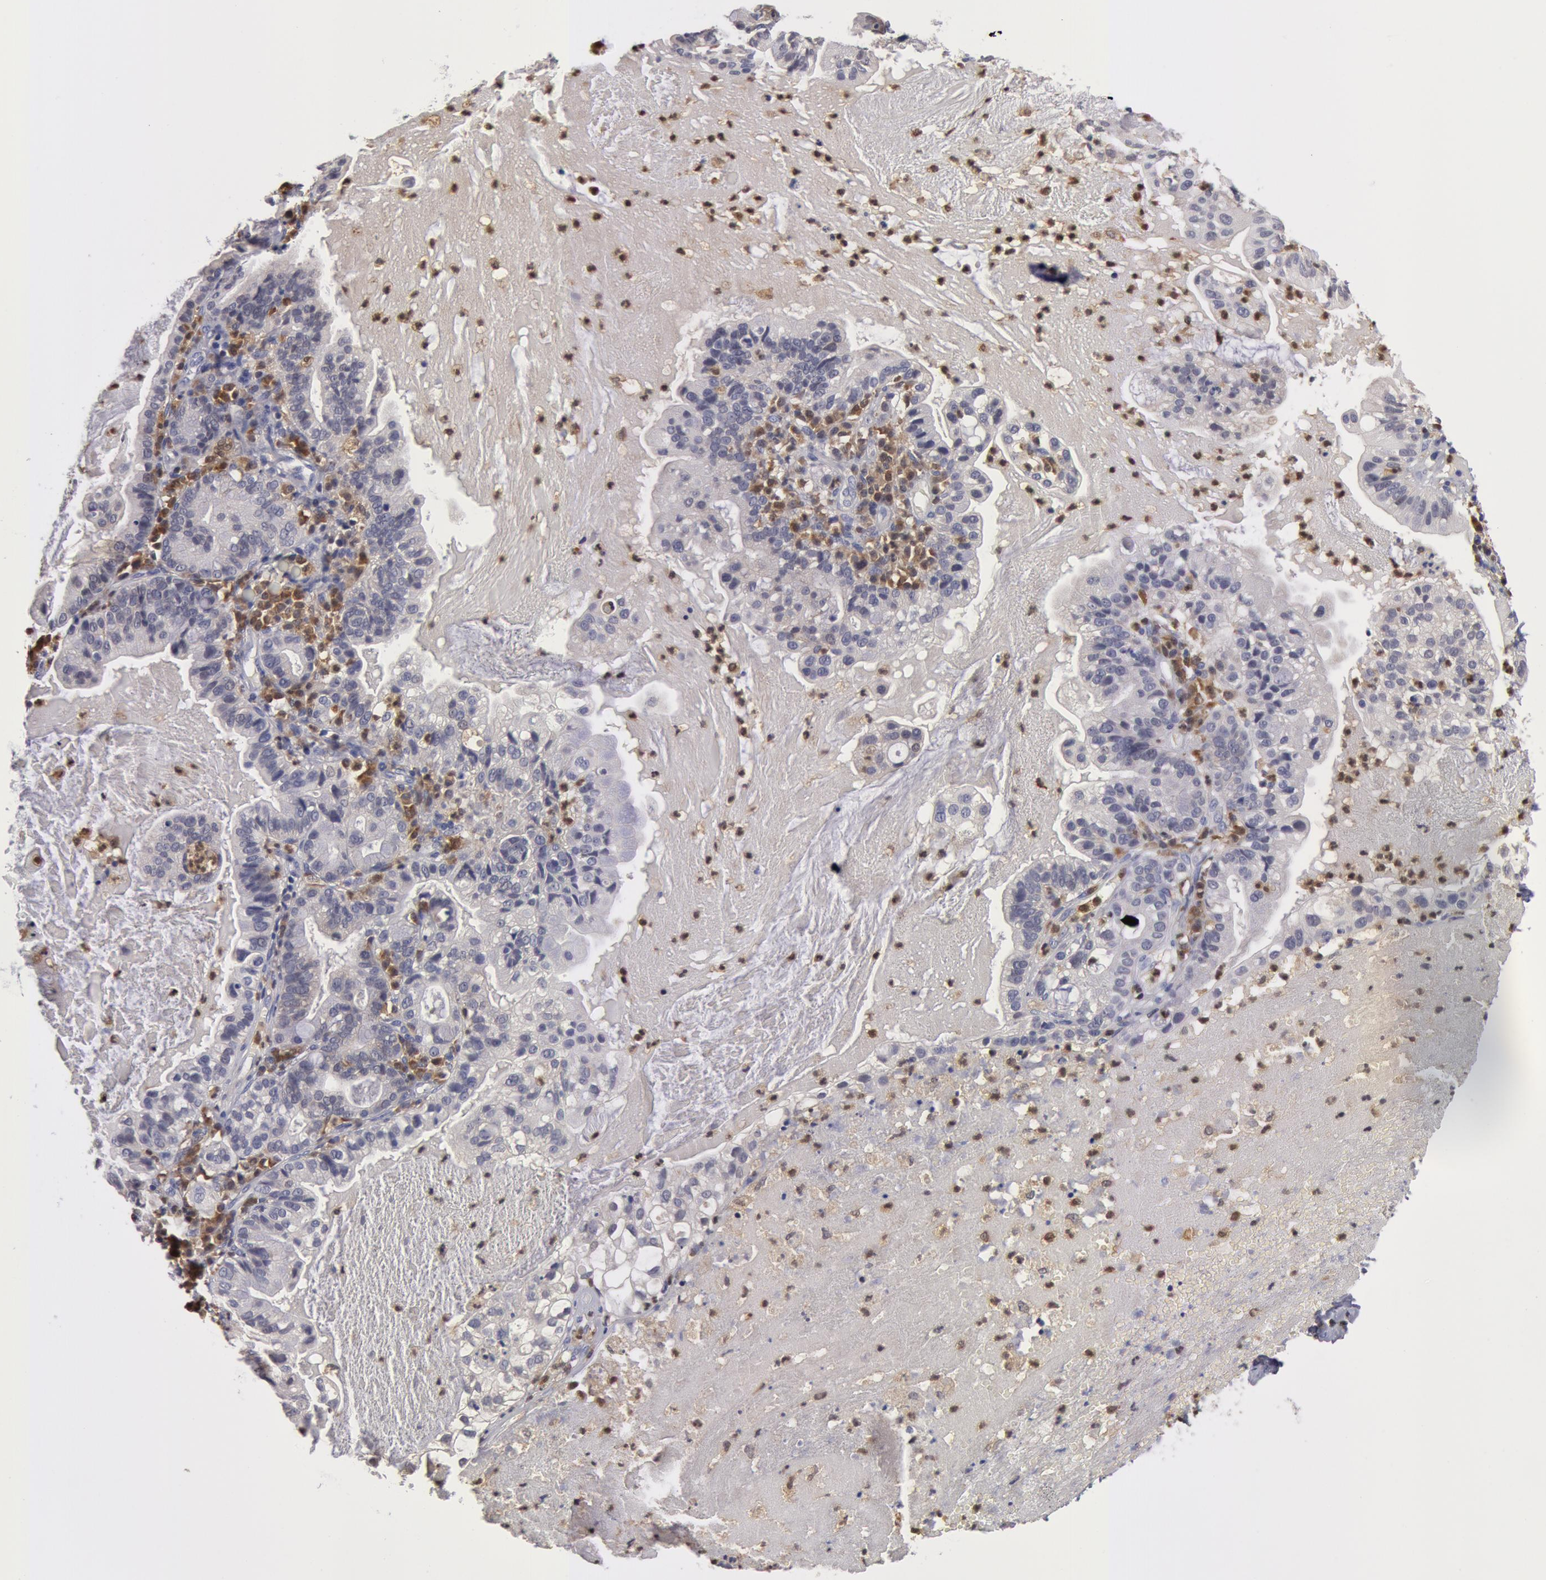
{"staining": {"intensity": "negative", "quantity": "none", "location": "none"}, "tissue": "cervical cancer", "cell_type": "Tumor cells", "image_type": "cancer", "snomed": [{"axis": "morphology", "description": "Adenocarcinoma, NOS"}, {"axis": "topography", "description": "Cervix"}], "caption": "DAB immunohistochemical staining of adenocarcinoma (cervical) demonstrates no significant positivity in tumor cells.", "gene": "SYK", "patient": {"sex": "female", "age": 41}}